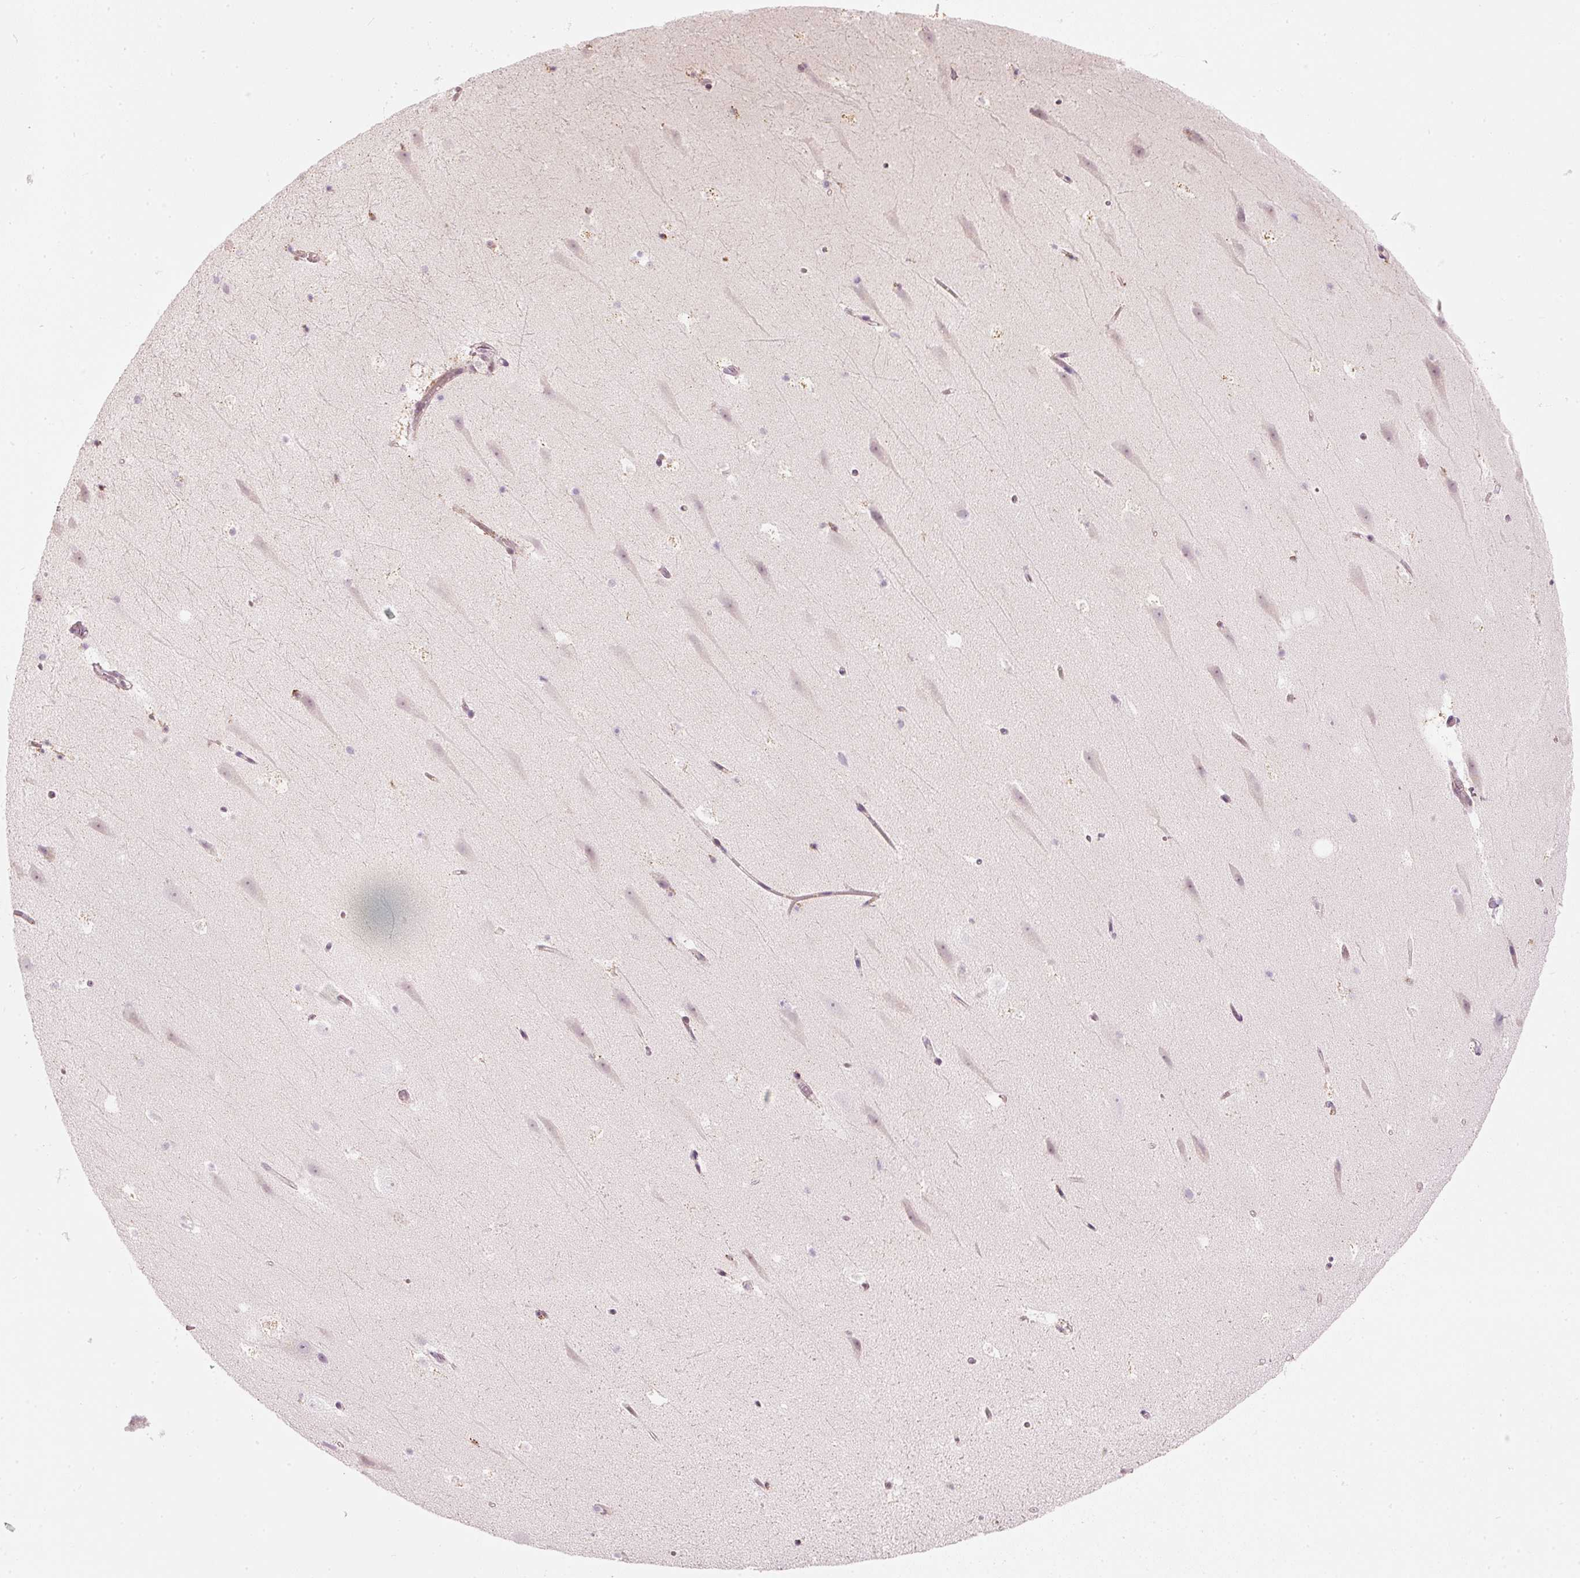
{"staining": {"intensity": "negative", "quantity": "none", "location": "none"}, "tissue": "hippocampus", "cell_type": "Glial cells", "image_type": "normal", "snomed": [{"axis": "morphology", "description": "Normal tissue, NOS"}, {"axis": "topography", "description": "Hippocampus"}], "caption": "This is an immunohistochemistry (IHC) image of benign hippocampus. There is no expression in glial cells.", "gene": "RNF39", "patient": {"sex": "male", "age": 37}}